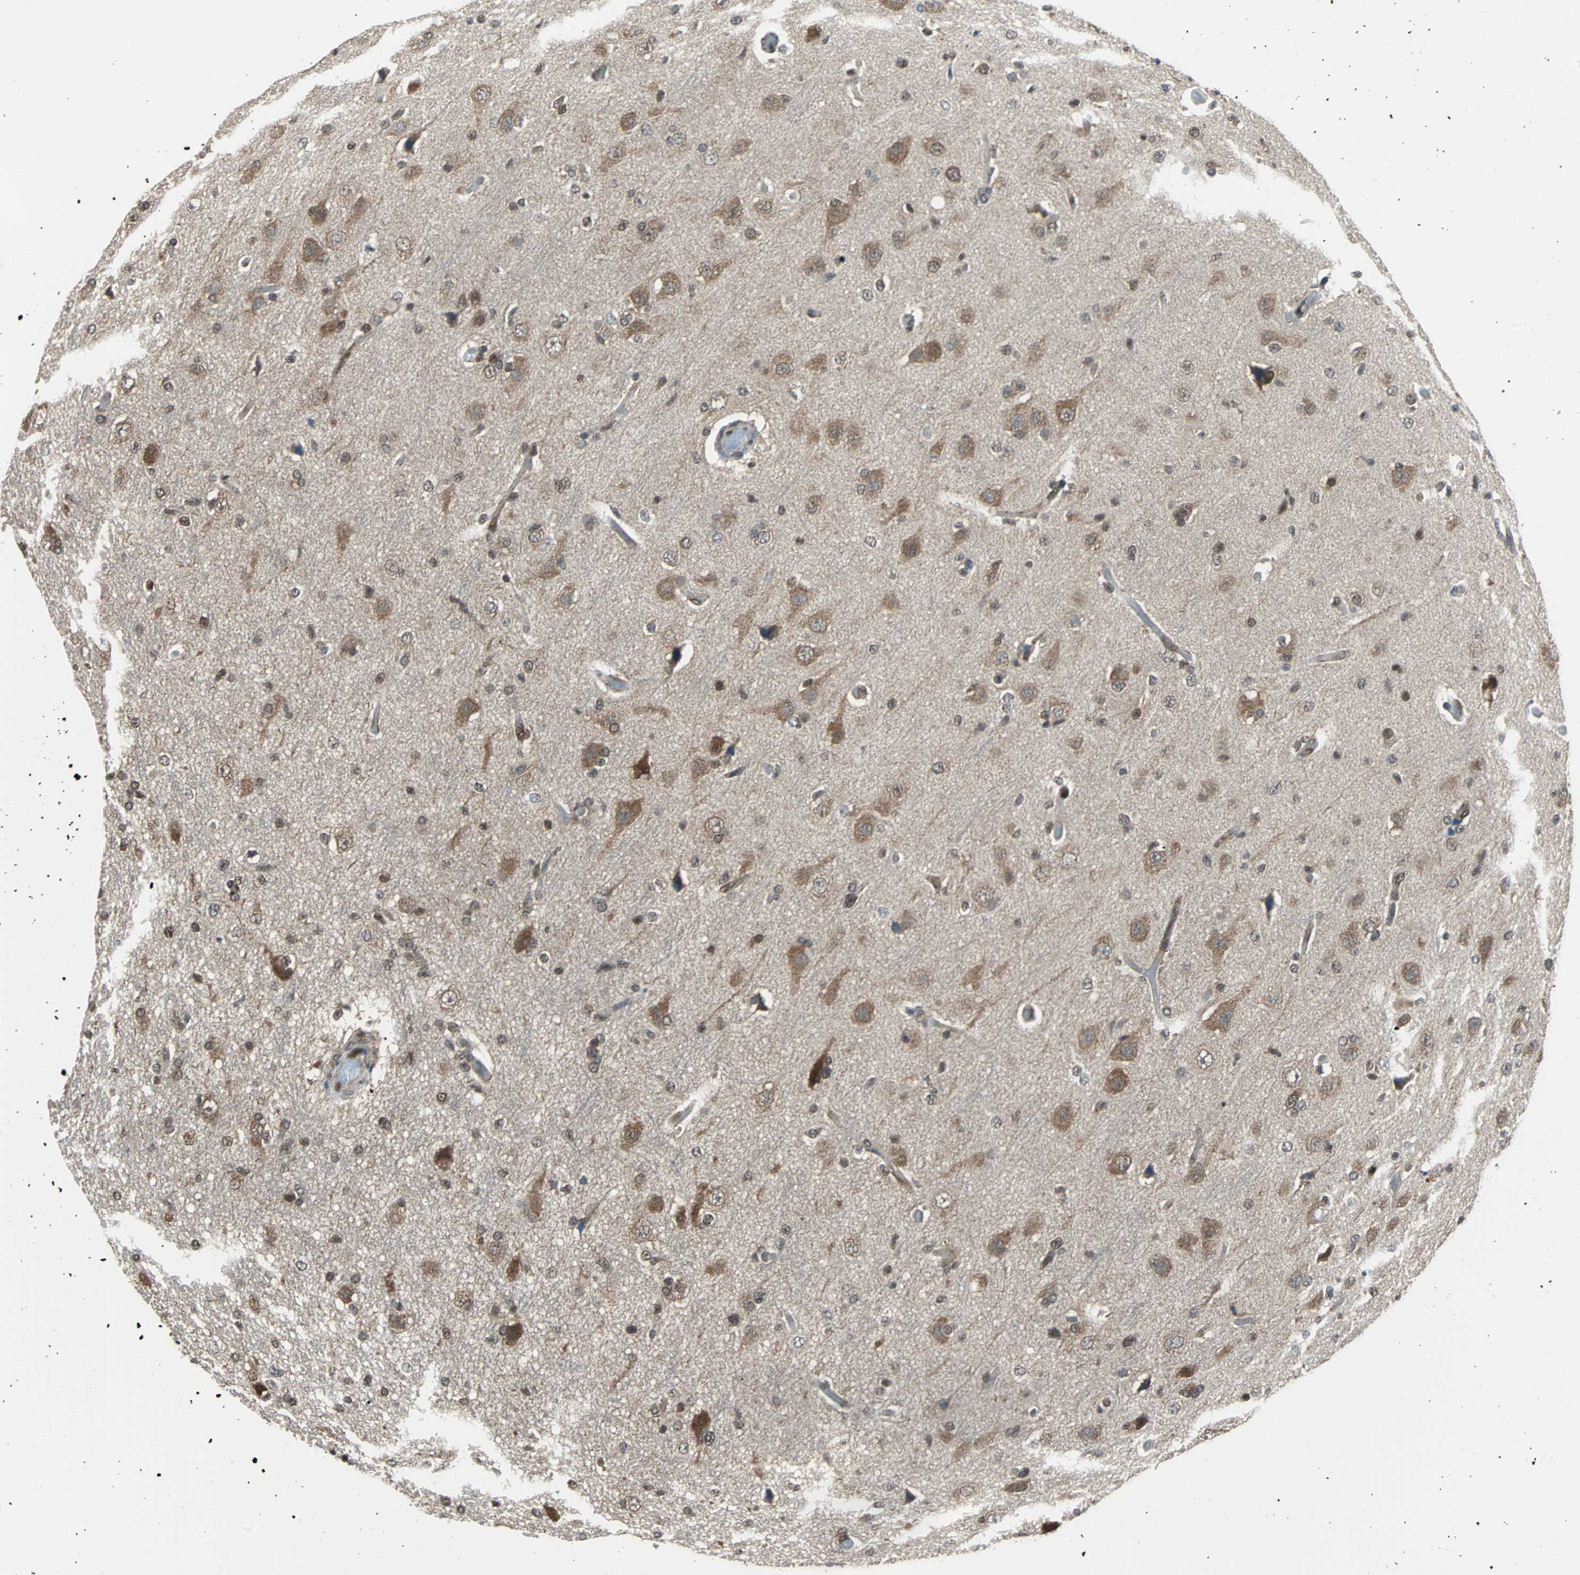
{"staining": {"intensity": "weak", "quantity": ">75%", "location": "cytoplasmic/membranous"}, "tissue": "glioma", "cell_type": "Tumor cells", "image_type": "cancer", "snomed": [{"axis": "morphology", "description": "Glioma, malignant, High grade"}, {"axis": "topography", "description": "Brain"}], "caption": "This micrograph demonstrates immunohistochemistry staining of human glioma, with low weak cytoplasmic/membranous expression in approximately >75% of tumor cells.", "gene": "VCP", "patient": {"sex": "male", "age": 33}}